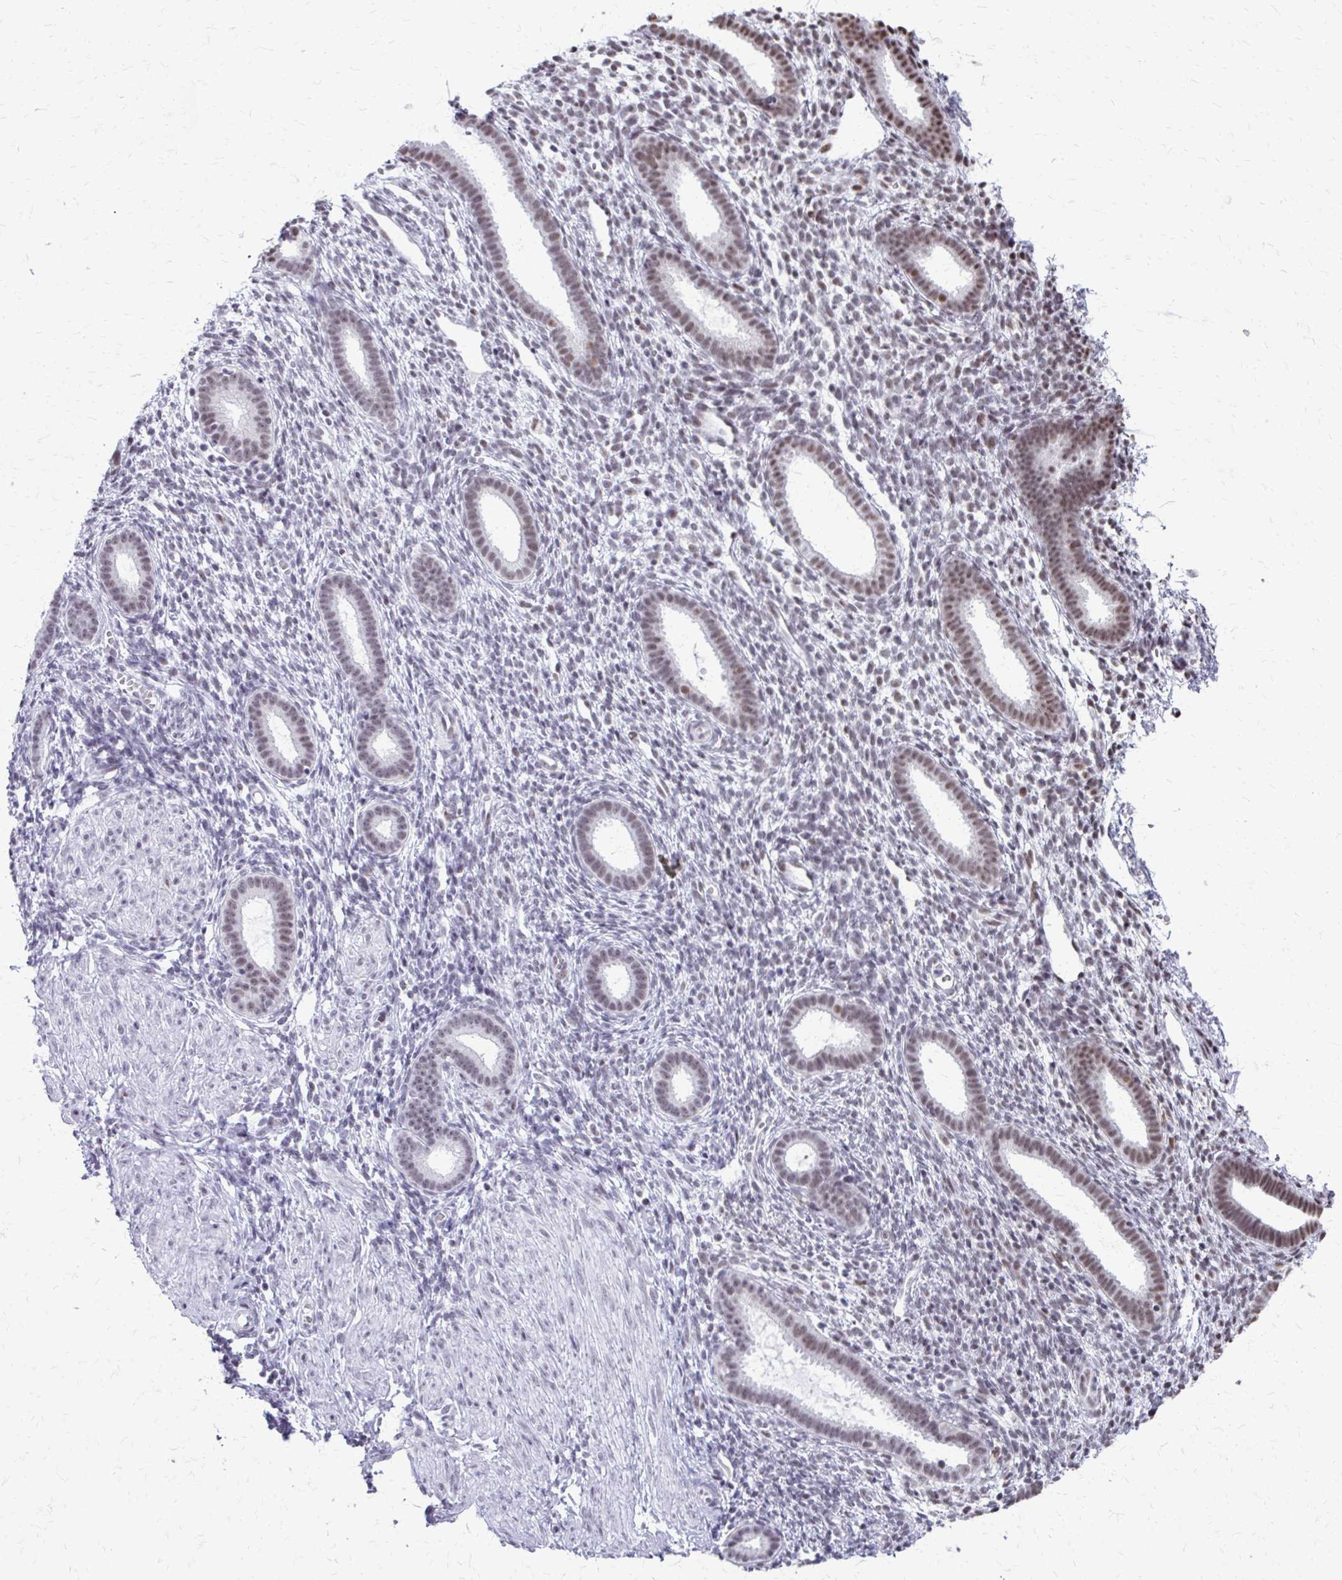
{"staining": {"intensity": "negative", "quantity": "none", "location": "none"}, "tissue": "endometrium", "cell_type": "Cells in endometrial stroma", "image_type": "normal", "snomed": [{"axis": "morphology", "description": "Normal tissue, NOS"}, {"axis": "topography", "description": "Endometrium"}], "caption": "IHC micrograph of benign endometrium: human endometrium stained with DAB (3,3'-diaminobenzidine) demonstrates no significant protein expression in cells in endometrial stroma. The staining is performed using DAB (3,3'-diaminobenzidine) brown chromogen with nuclei counter-stained in using hematoxylin.", "gene": "SS18", "patient": {"sex": "female", "age": 36}}